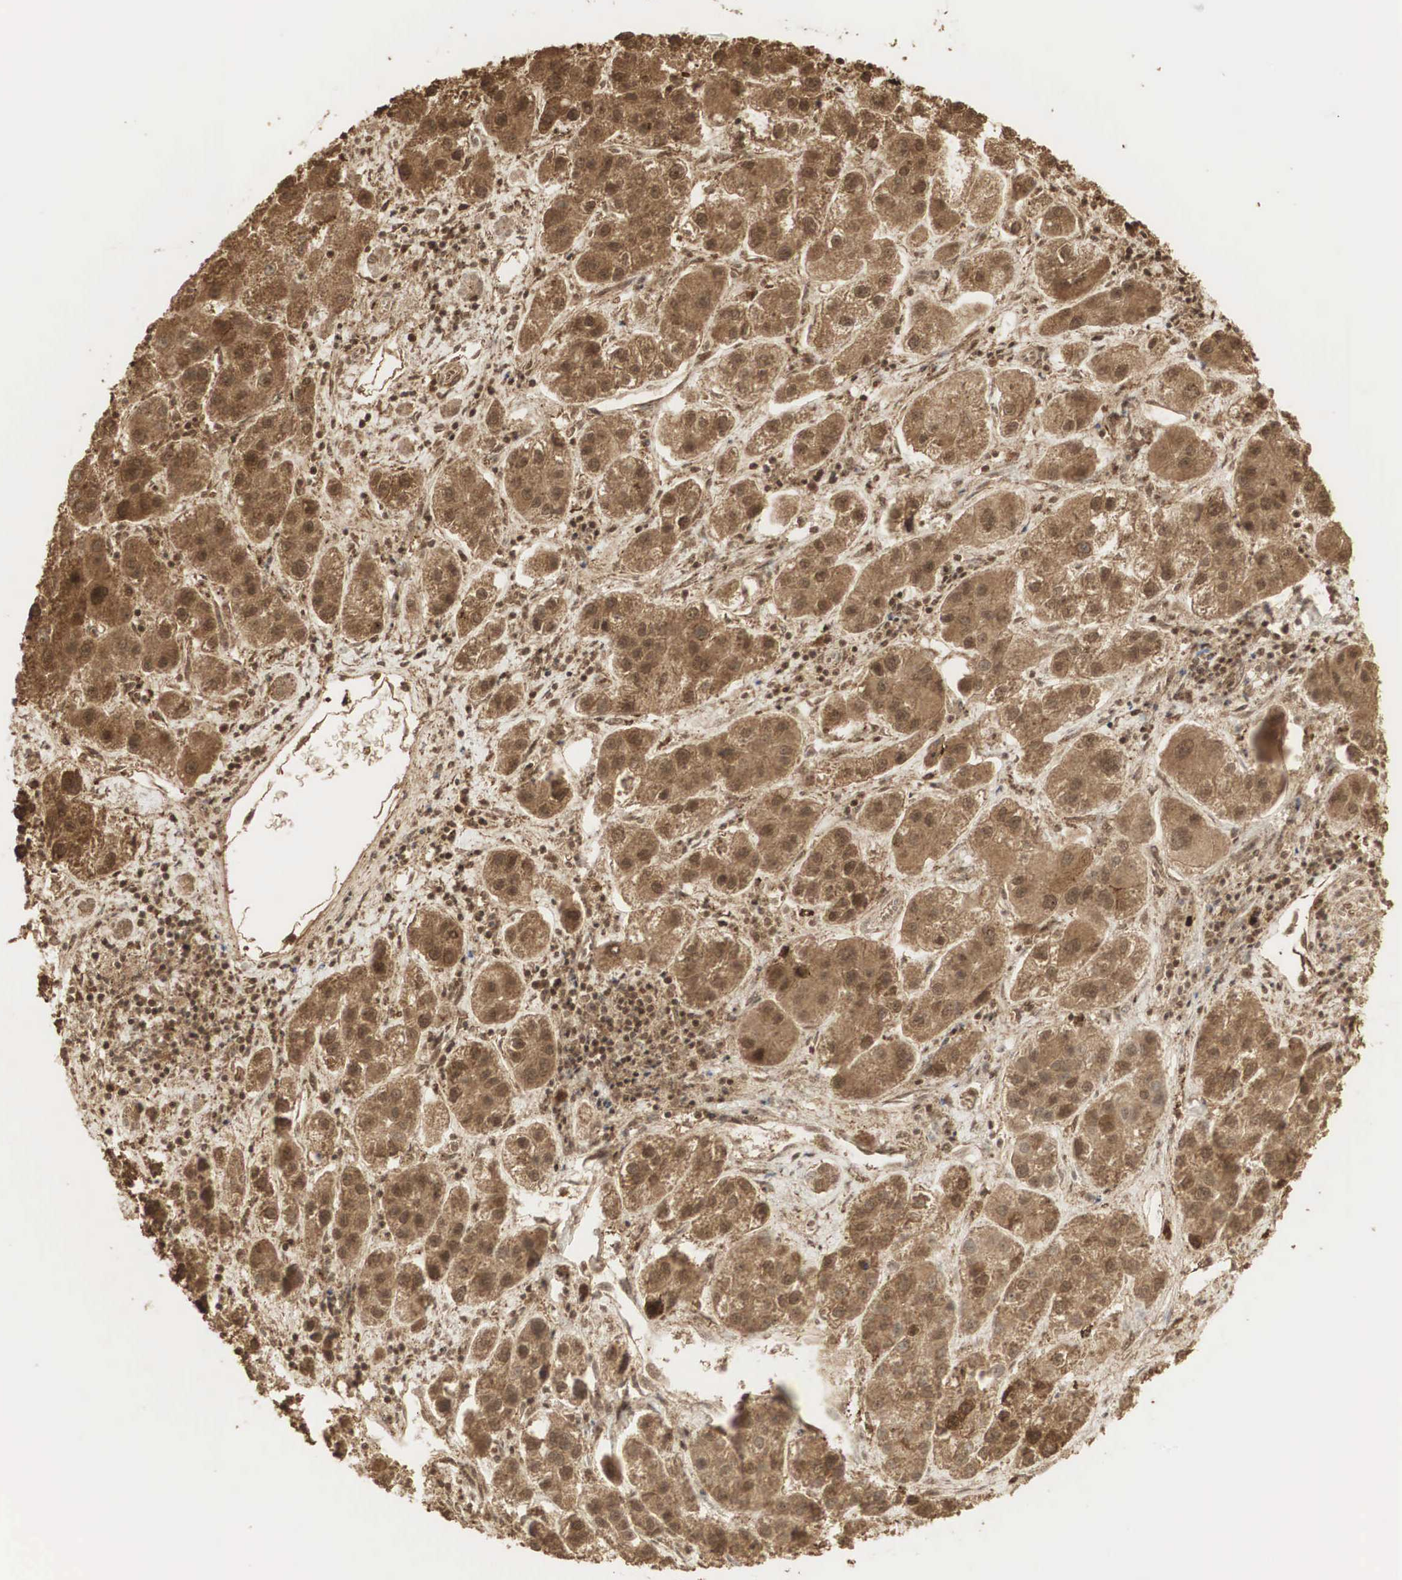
{"staining": {"intensity": "strong", "quantity": ">75%", "location": "cytoplasmic/membranous,nuclear"}, "tissue": "liver cancer", "cell_type": "Tumor cells", "image_type": "cancer", "snomed": [{"axis": "morphology", "description": "Carcinoma, Hepatocellular, NOS"}, {"axis": "topography", "description": "Liver"}], "caption": "Hepatocellular carcinoma (liver) stained with immunohistochemistry (IHC) demonstrates strong cytoplasmic/membranous and nuclear staining in approximately >75% of tumor cells.", "gene": "RNF113A", "patient": {"sex": "female", "age": 85}}